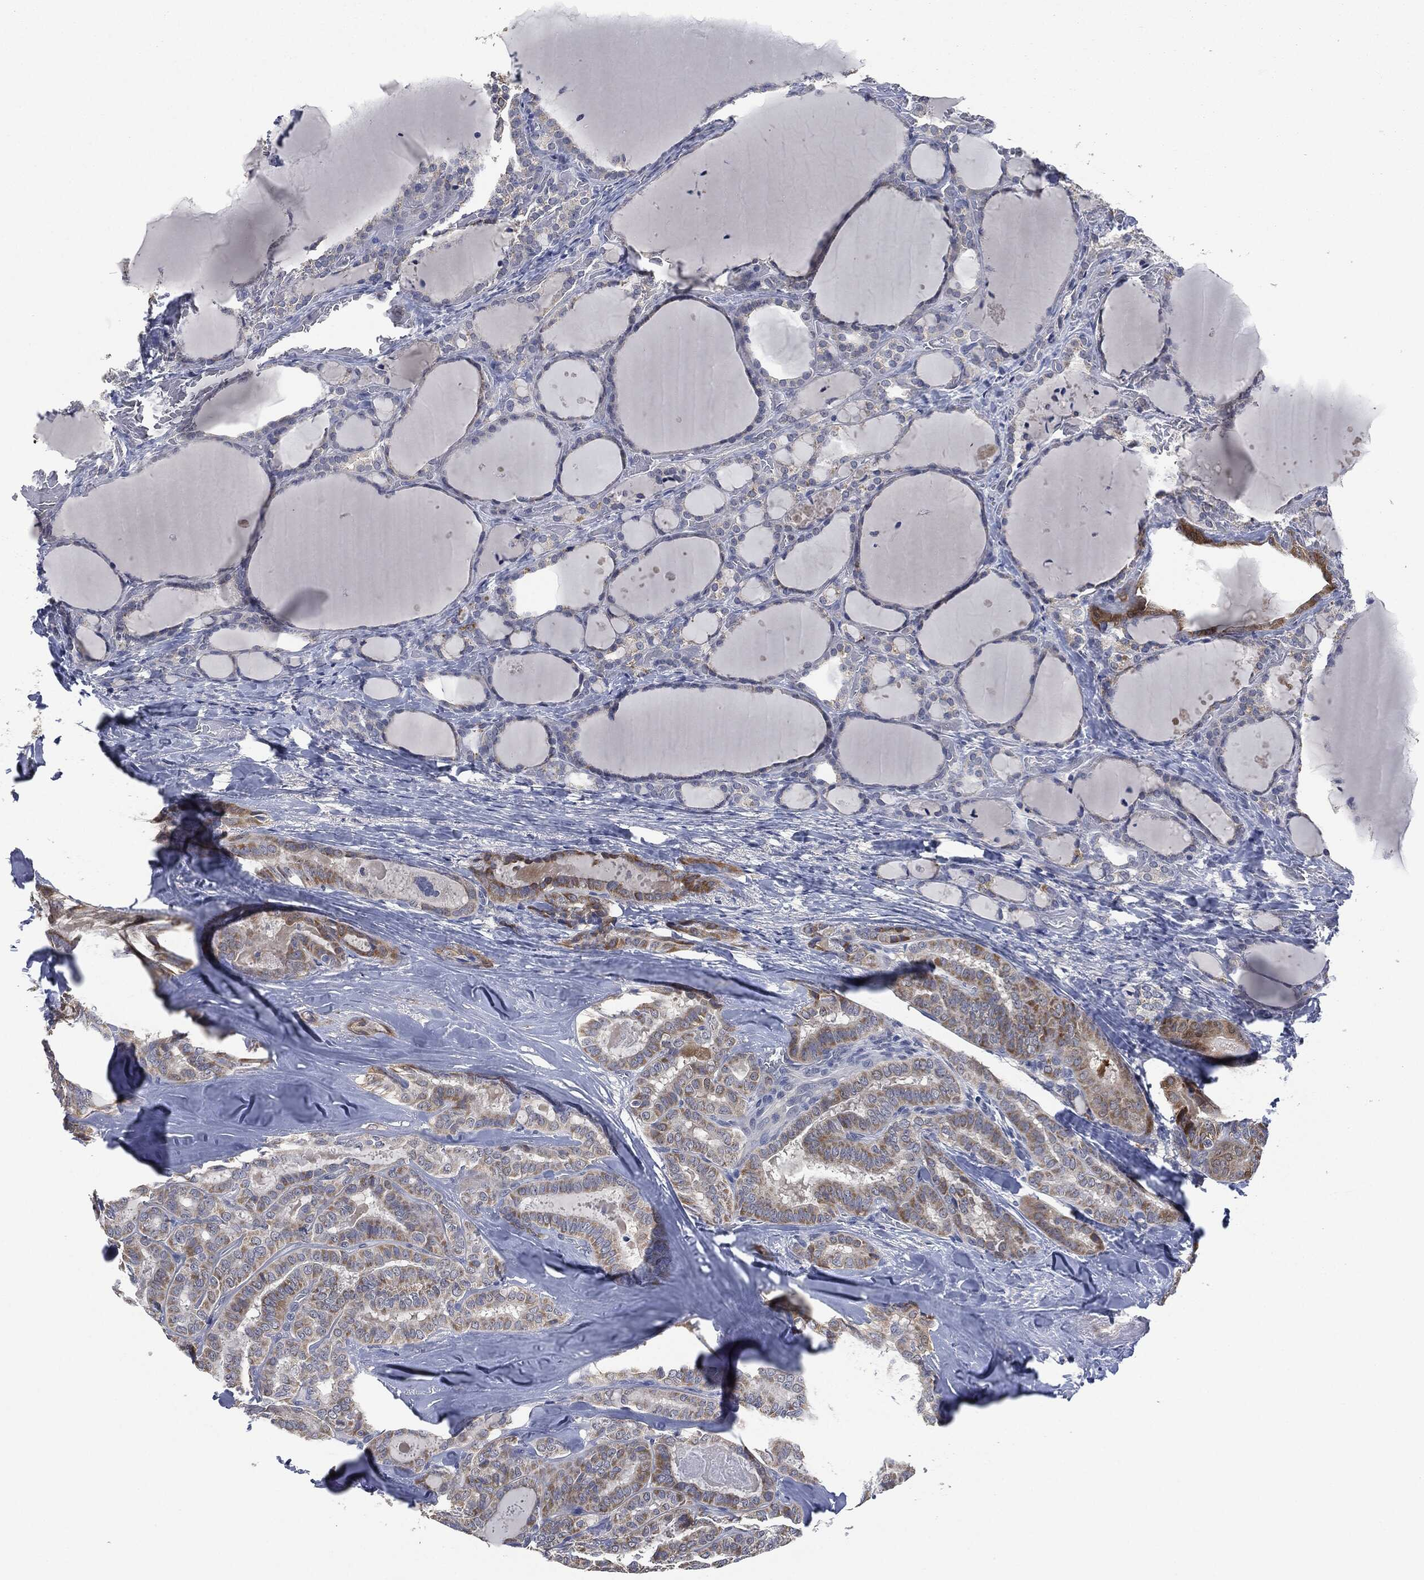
{"staining": {"intensity": "strong", "quantity": "25%-75%", "location": "cytoplasmic/membranous"}, "tissue": "thyroid cancer", "cell_type": "Tumor cells", "image_type": "cancer", "snomed": [{"axis": "morphology", "description": "Papillary adenocarcinoma, NOS"}, {"axis": "topography", "description": "Thyroid gland"}], "caption": "An image of human thyroid cancer stained for a protein reveals strong cytoplasmic/membranous brown staining in tumor cells.", "gene": "IL1RN", "patient": {"sex": "female", "age": 39}}